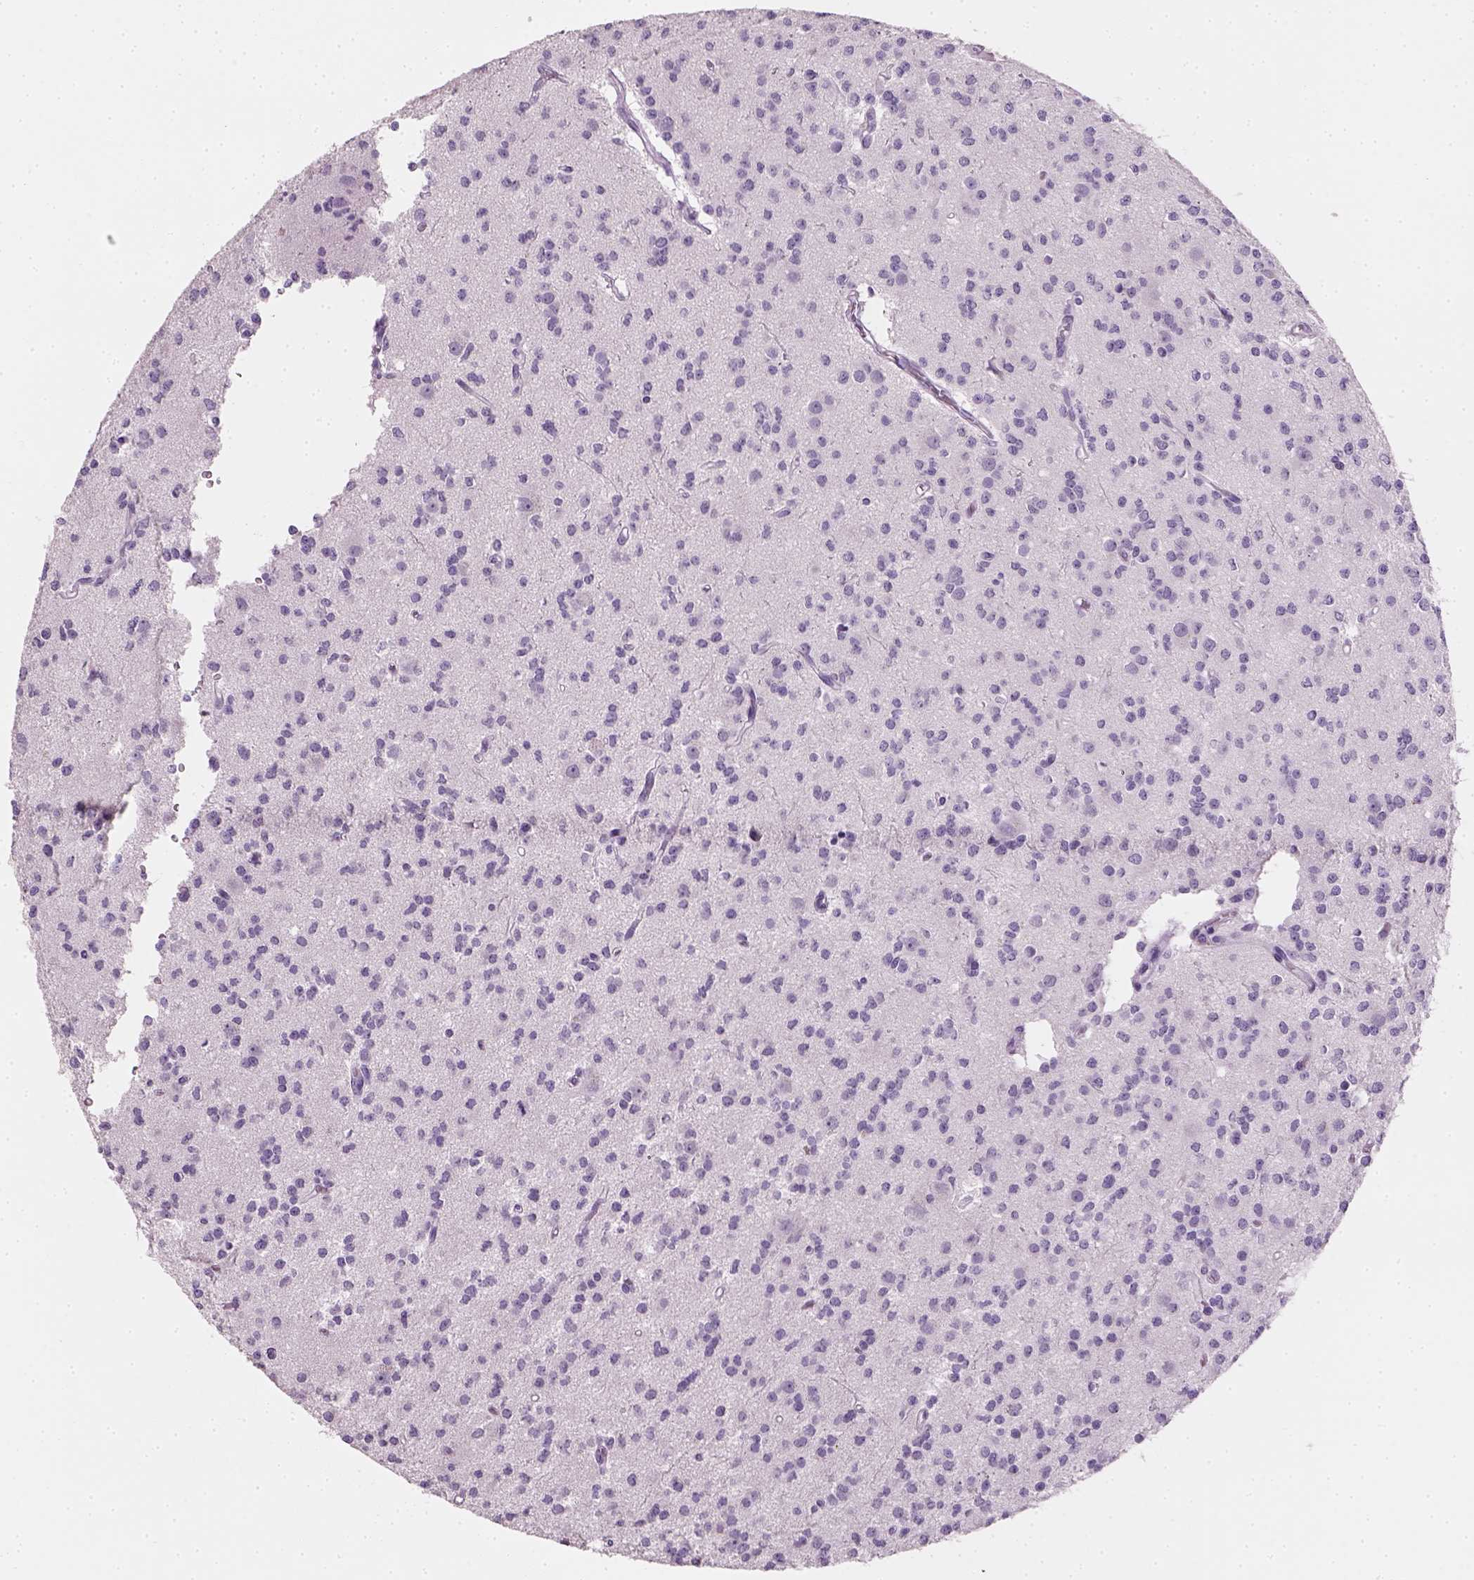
{"staining": {"intensity": "negative", "quantity": "none", "location": "none"}, "tissue": "glioma", "cell_type": "Tumor cells", "image_type": "cancer", "snomed": [{"axis": "morphology", "description": "Glioma, malignant, Low grade"}, {"axis": "topography", "description": "Brain"}], "caption": "Immunohistochemical staining of glioma reveals no significant positivity in tumor cells. The staining was performed using DAB (3,3'-diaminobenzidine) to visualize the protein expression in brown, while the nuclei were stained in blue with hematoxylin (Magnification: 20x).", "gene": "TH", "patient": {"sex": "male", "age": 27}}